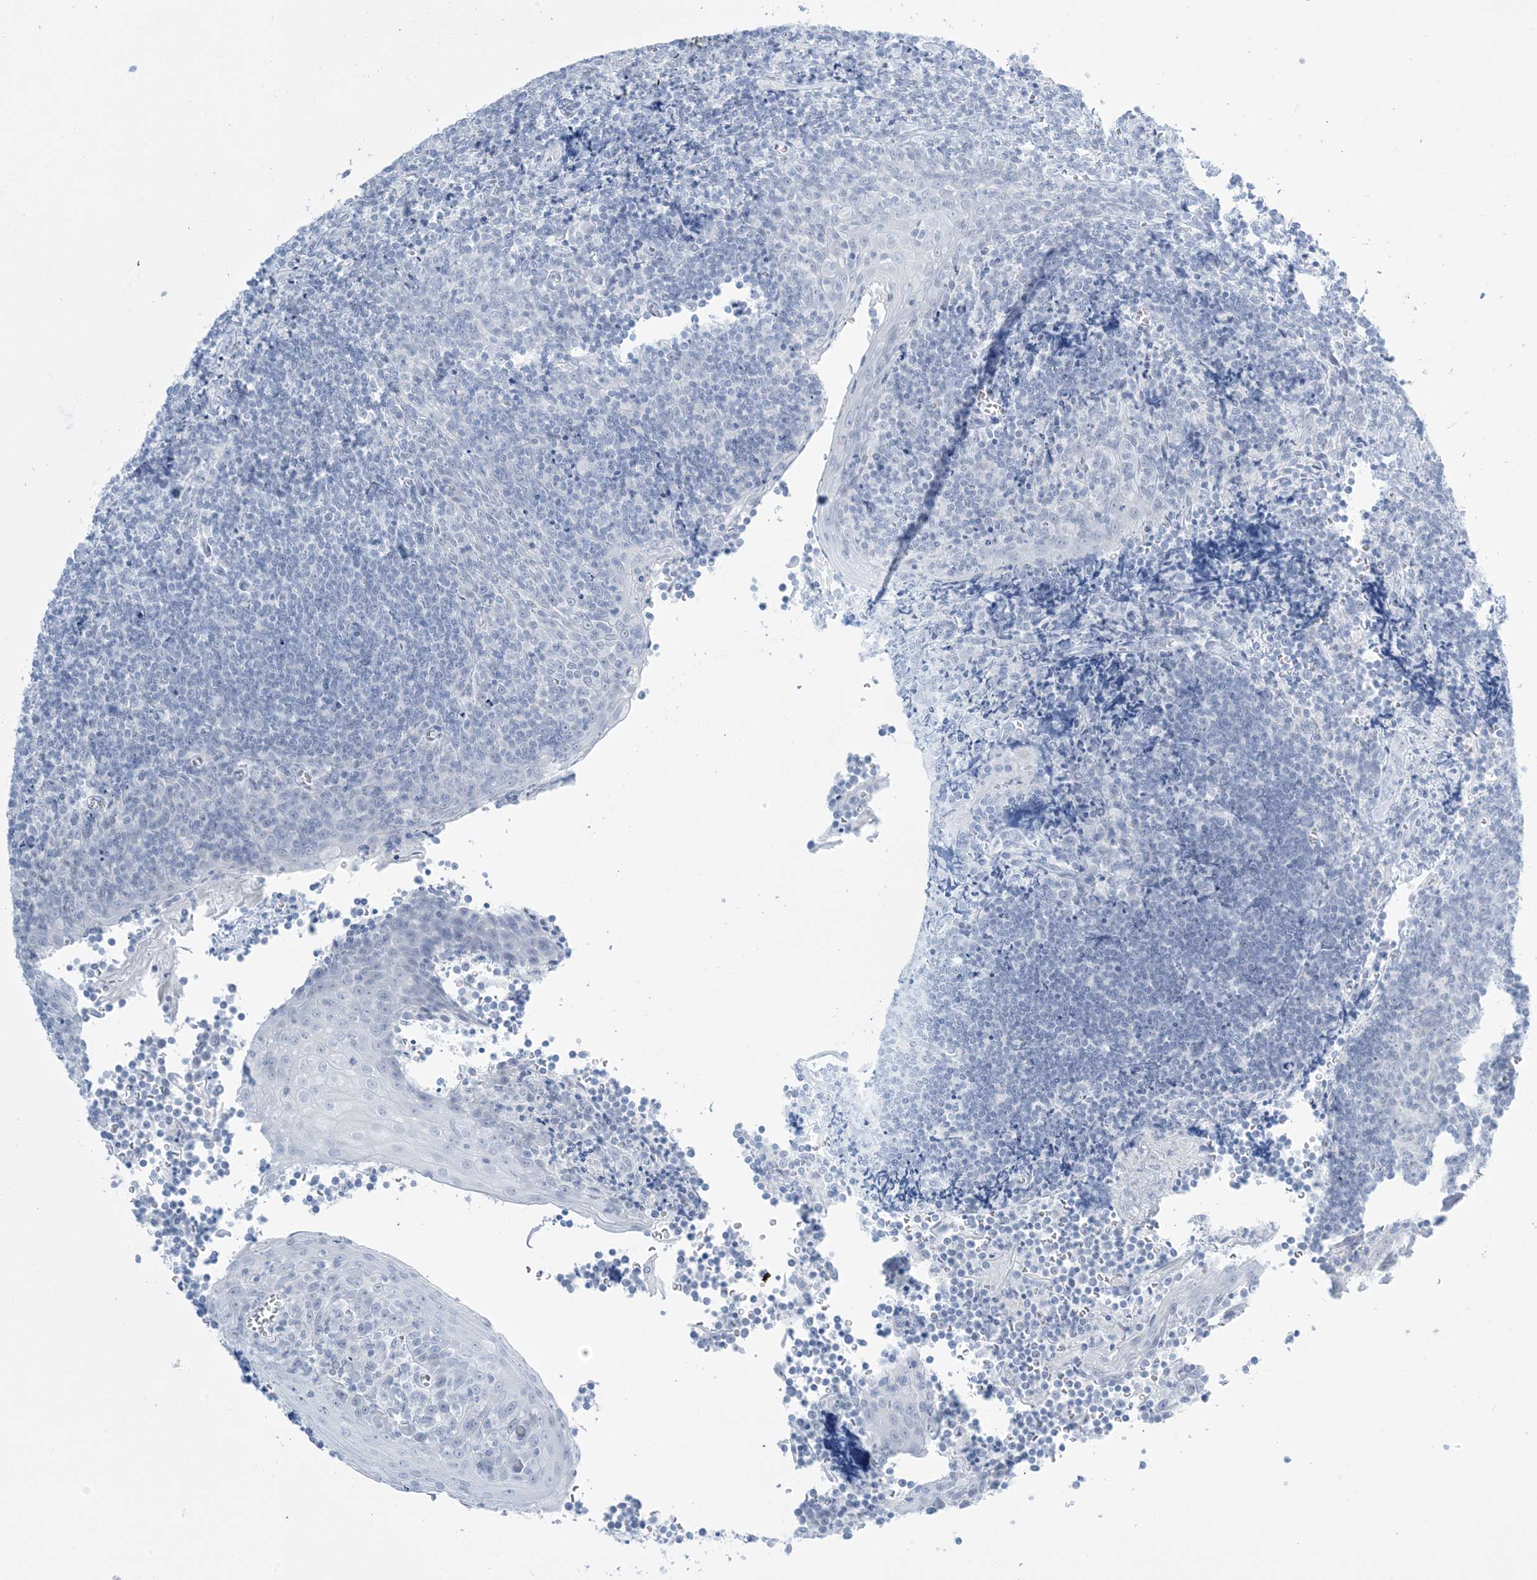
{"staining": {"intensity": "negative", "quantity": "none", "location": "none"}, "tissue": "tonsil", "cell_type": "Germinal center cells", "image_type": "normal", "snomed": [{"axis": "morphology", "description": "Normal tissue, NOS"}, {"axis": "topography", "description": "Tonsil"}], "caption": "Germinal center cells show no significant expression in unremarkable tonsil.", "gene": "AGXT", "patient": {"sex": "male", "age": 27}}